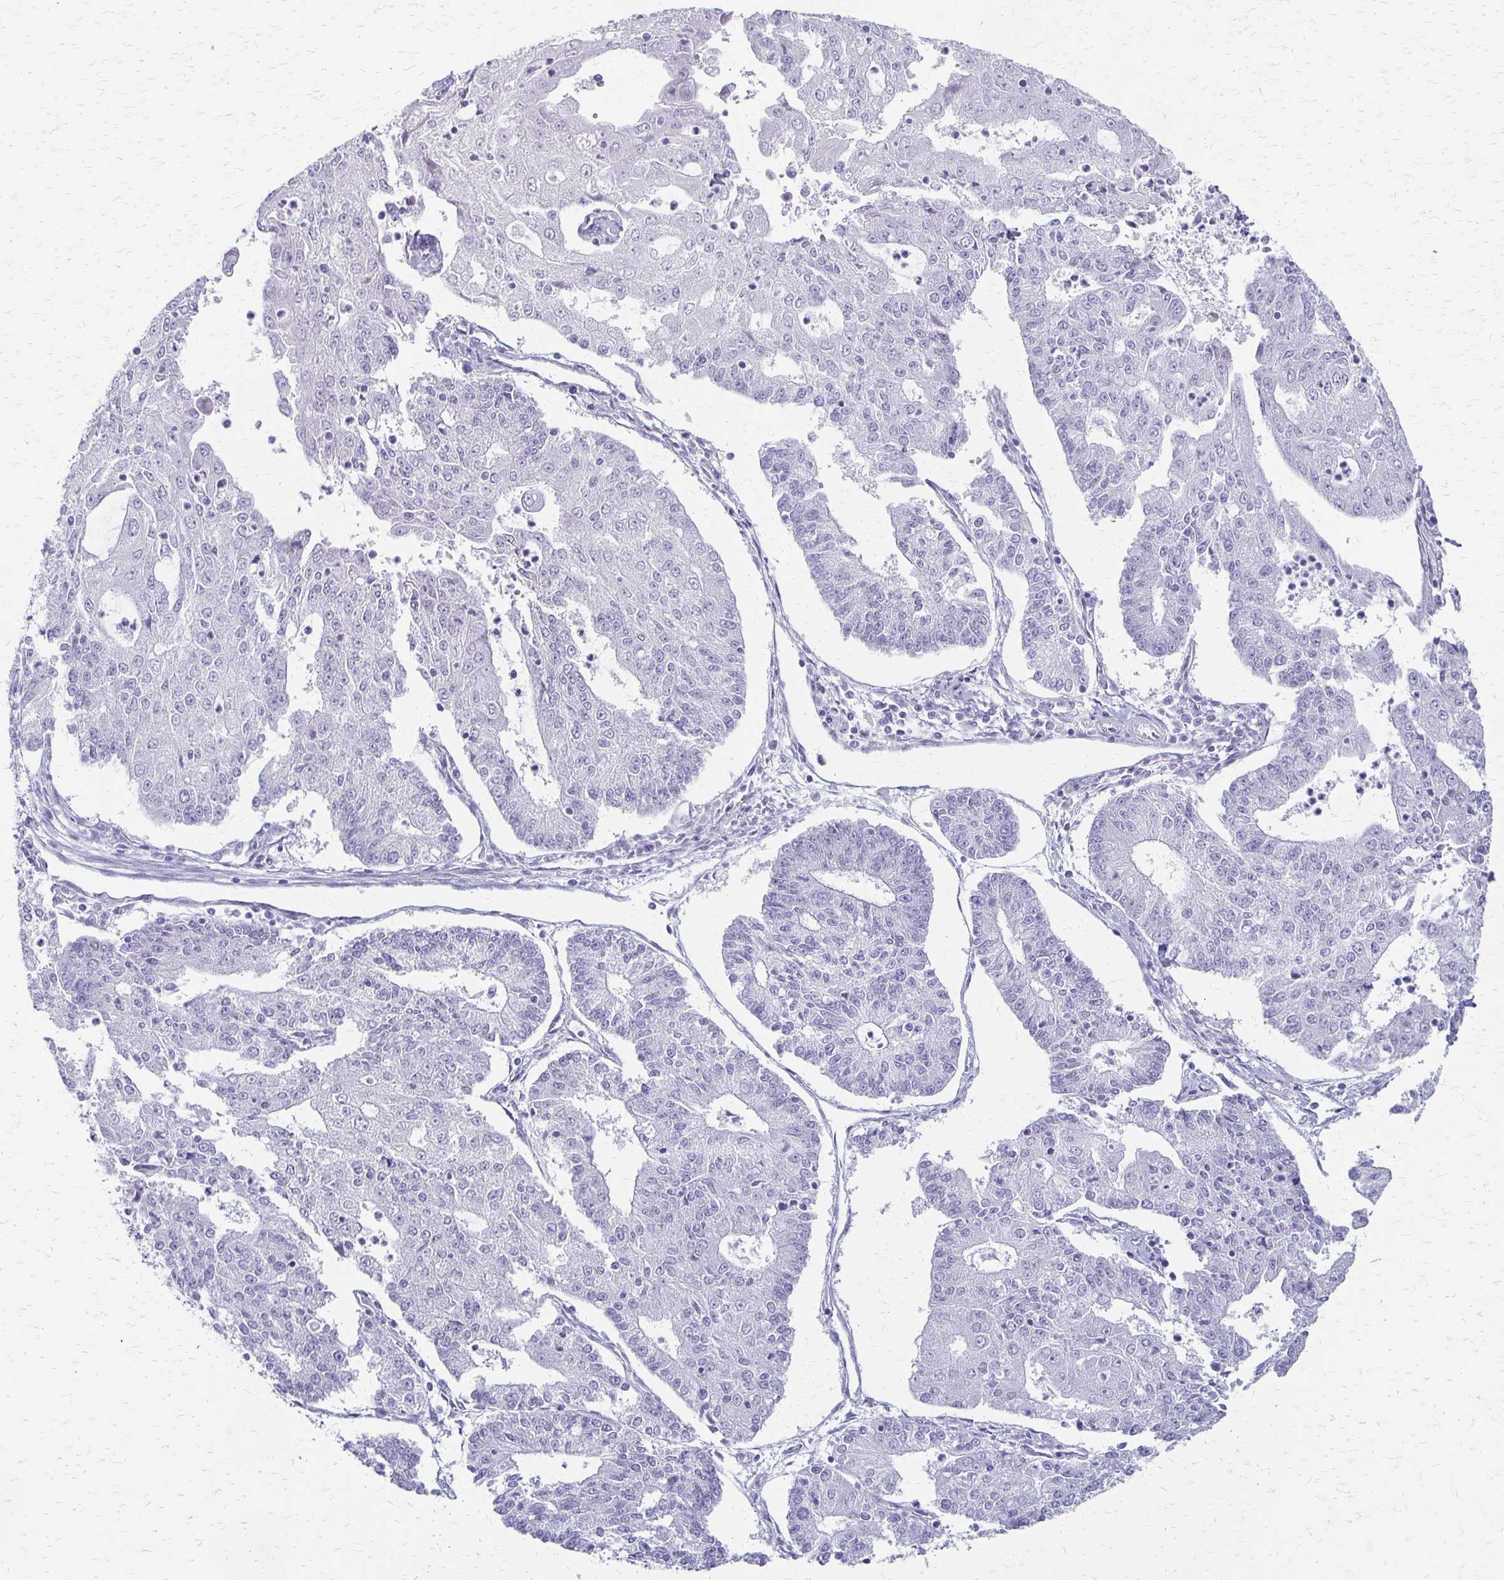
{"staining": {"intensity": "negative", "quantity": "none", "location": "none"}, "tissue": "endometrial cancer", "cell_type": "Tumor cells", "image_type": "cancer", "snomed": [{"axis": "morphology", "description": "Adenocarcinoma, NOS"}, {"axis": "topography", "description": "Endometrium"}], "caption": "Immunohistochemistry image of neoplastic tissue: endometrial adenocarcinoma stained with DAB (3,3'-diaminobenzidine) exhibits no significant protein staining in tumor cells.", "gene": "IVL", "patient": {"sex": "female", "age": 56}}